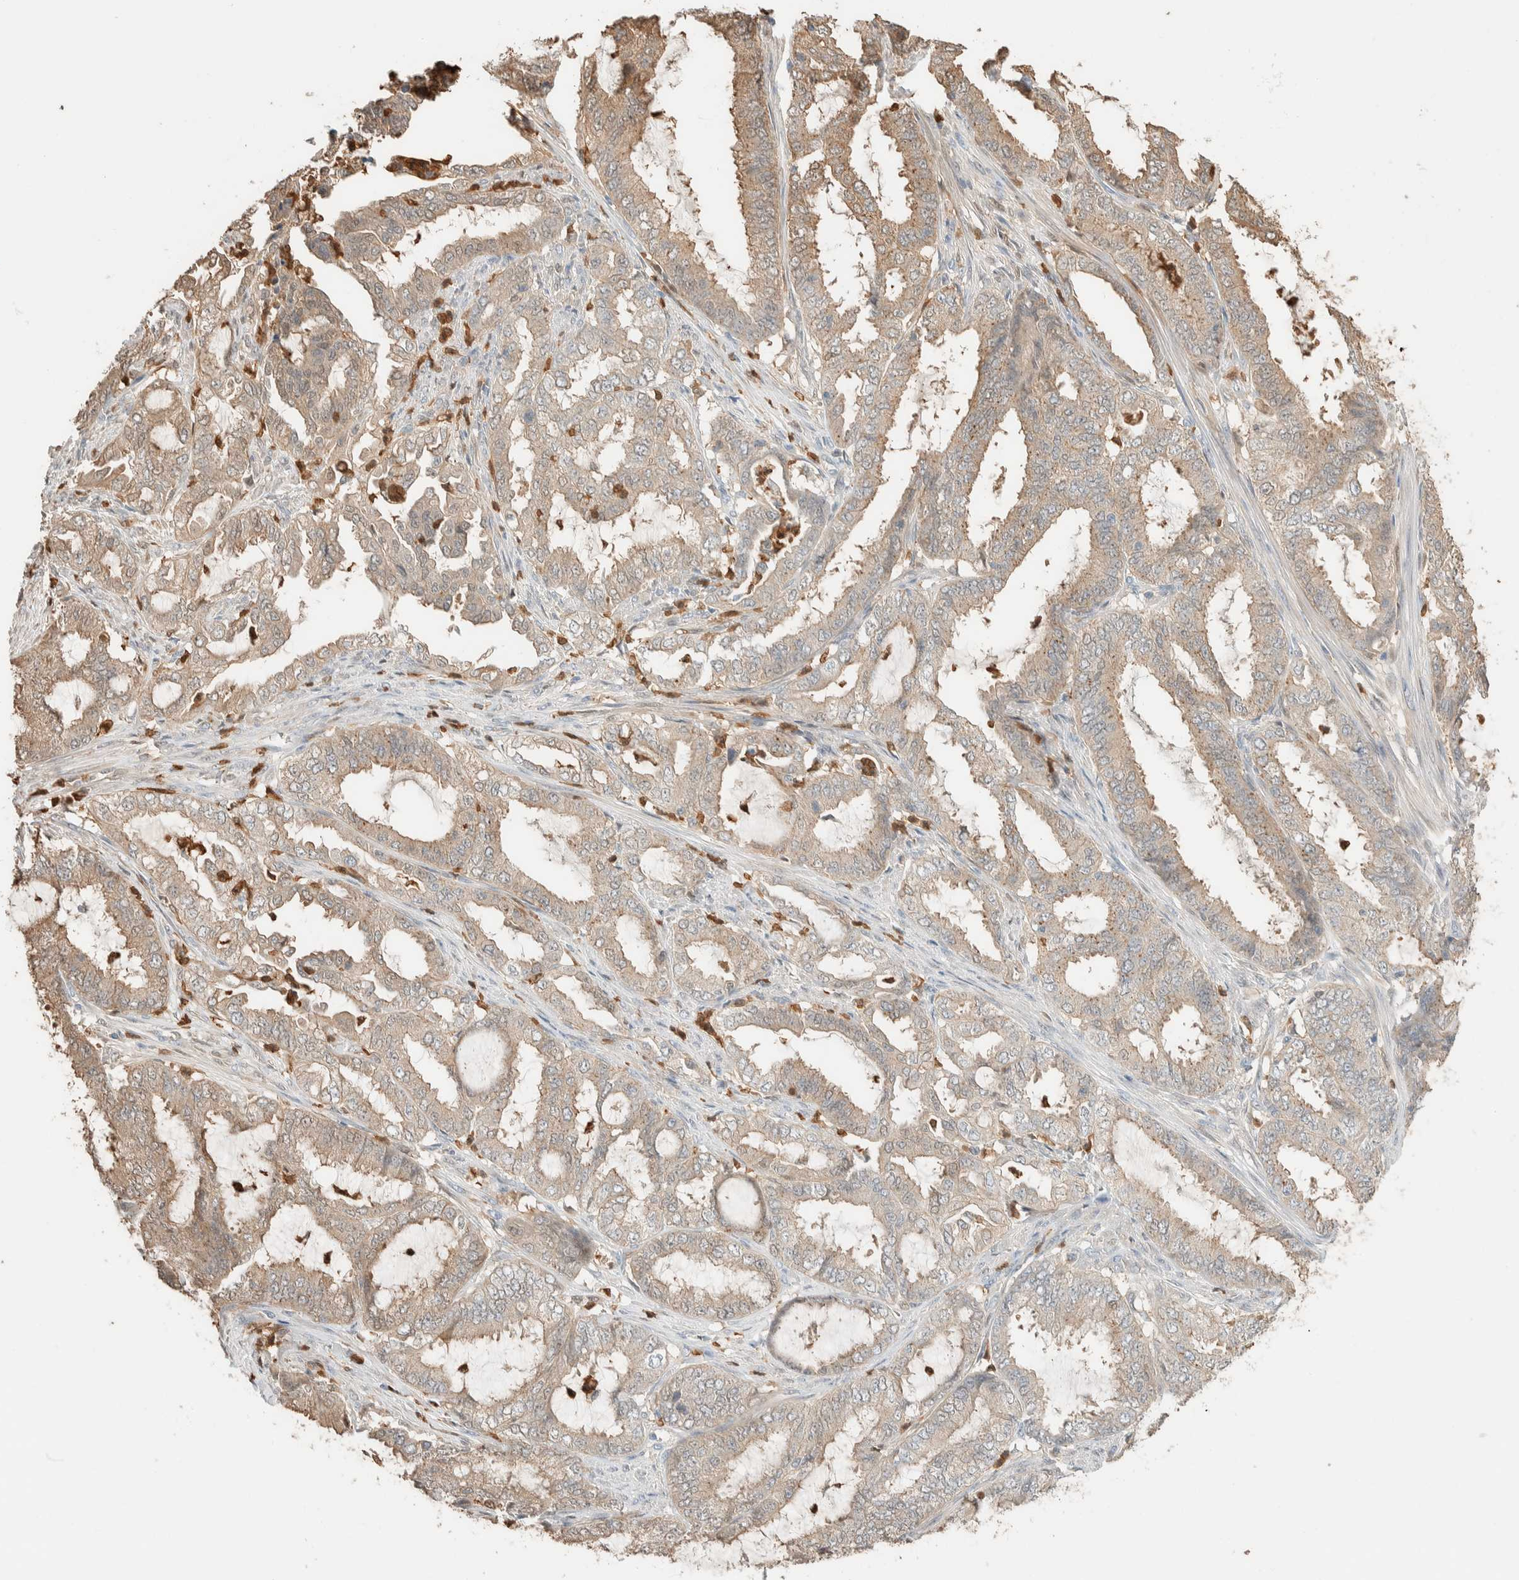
{"staining": {"intensity": "weak", "quantity": "<25%", "location": "cytoplasmic/membranous"}, "tissue": "endometrial cancer", "cell_type": "Tumor cells", "image_type": "cancer", "snomed": [{"axis": "morphology", "description": "Adenocarcinoma, NOS"}, {"axis": "topography", "description": "Endometrium"}], "caption": "High power microscopy photomicrograph of an immunohistochemistry photomicrograph of endometrial cancer (adenocarcinoma), revealing no significant staining in tumor cells. (DAB immunohistochemistry (IHC) visualized using brightfield microscopy, high magnification).", "gene": "SETD4", "patient": {"sex": "female", "age": 51}}